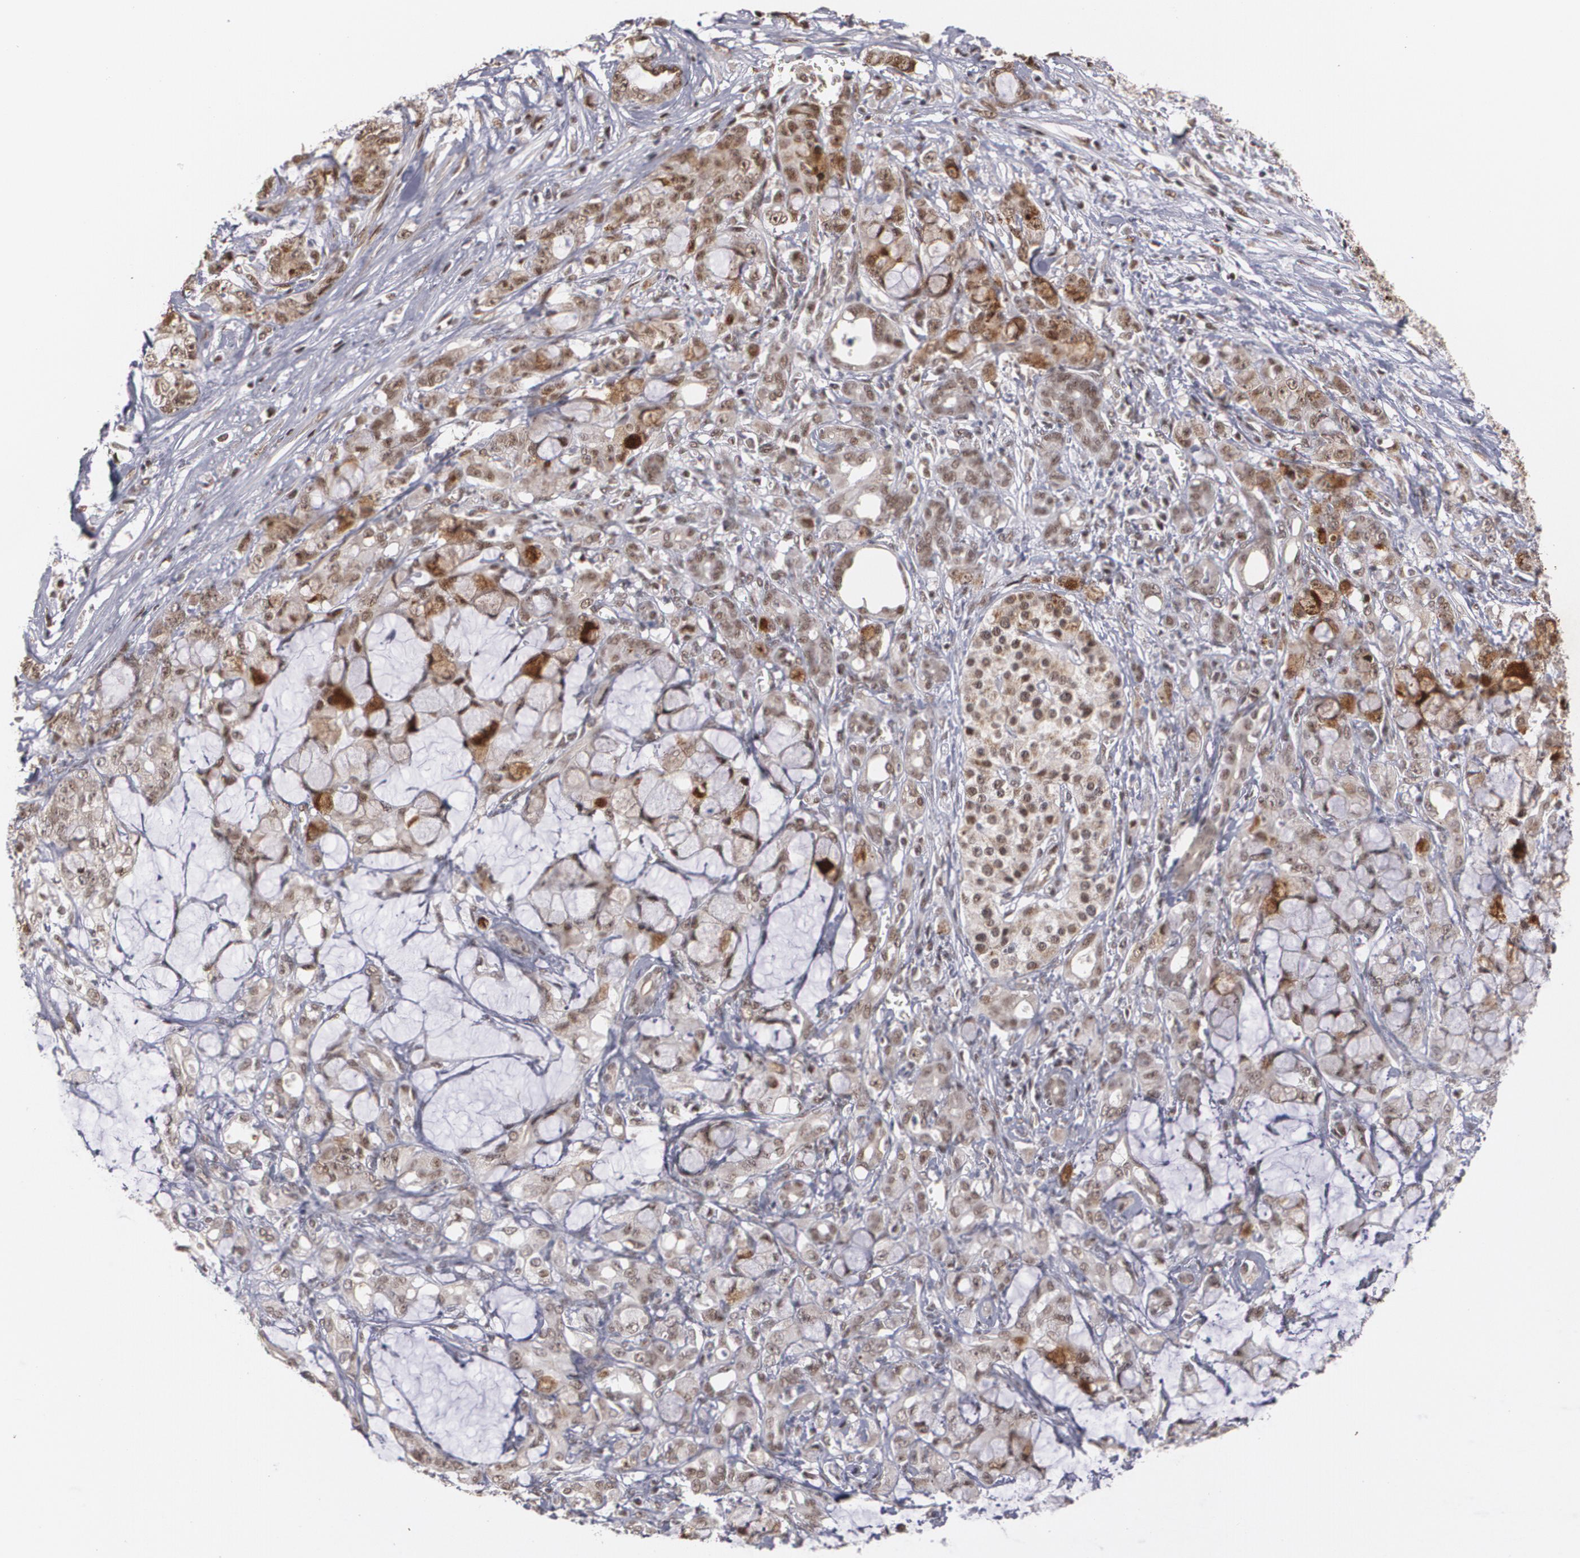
{"staining": {"intensity": "moderate", "quantity": ">75%", "location": "nuclear"}, "tissue": "pancreatic cancer", "cell_type": "Tumor cells", "image_type": "cancer", "snomed": [{"axis": "morphology", "description": "Adenocarcinoma, NOS"}, {"axis": "topography", "description": "Pancreas"}], "caption": "Immunohistochemistry of adenocarcinoma (pancreatic) displays medium levels of moderate nuclear positivity in approximately >75% of tumor cells.", "gene": "ZNF75A", "patient": {"sex": "female", "age": 73}}